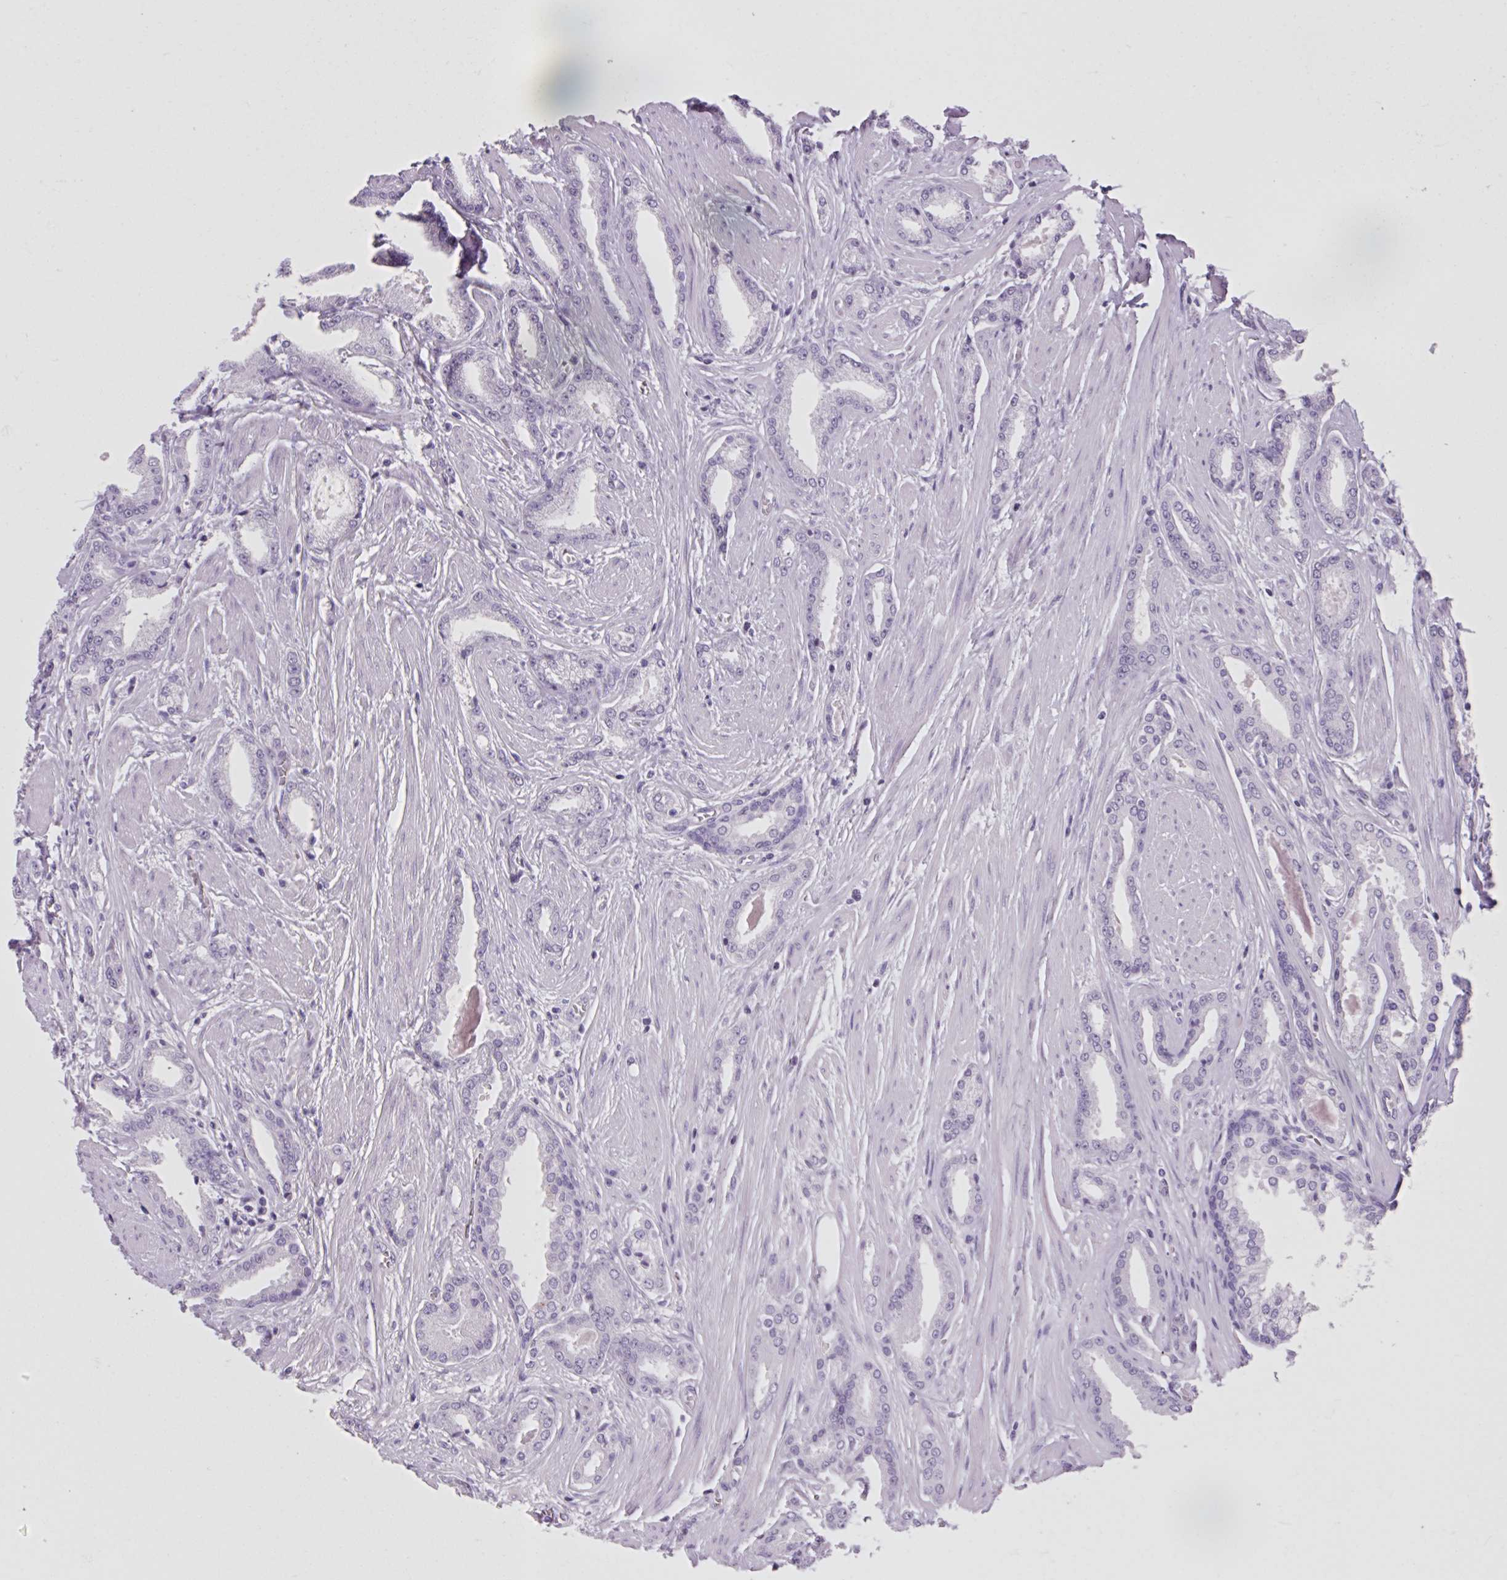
{"staining": {"intensity": "negative", "quantity": "none", "location": "none"}, "tissue": "prostate cancer", "cell_type": "Tumor cells", "image_type": "cancer", "snomed": [{"axis": "morphology", "description": "Adenocarcinoma, Low grade"}, {"axis": "topography", "description": "Prostate"}], "caption": "Image shows no protein staining in tumor cells of adenocarcinoma (low-grade) (prostate) tissue.", "gene": "VPREB1", "patient": {"sex": "male", "age": 42}}